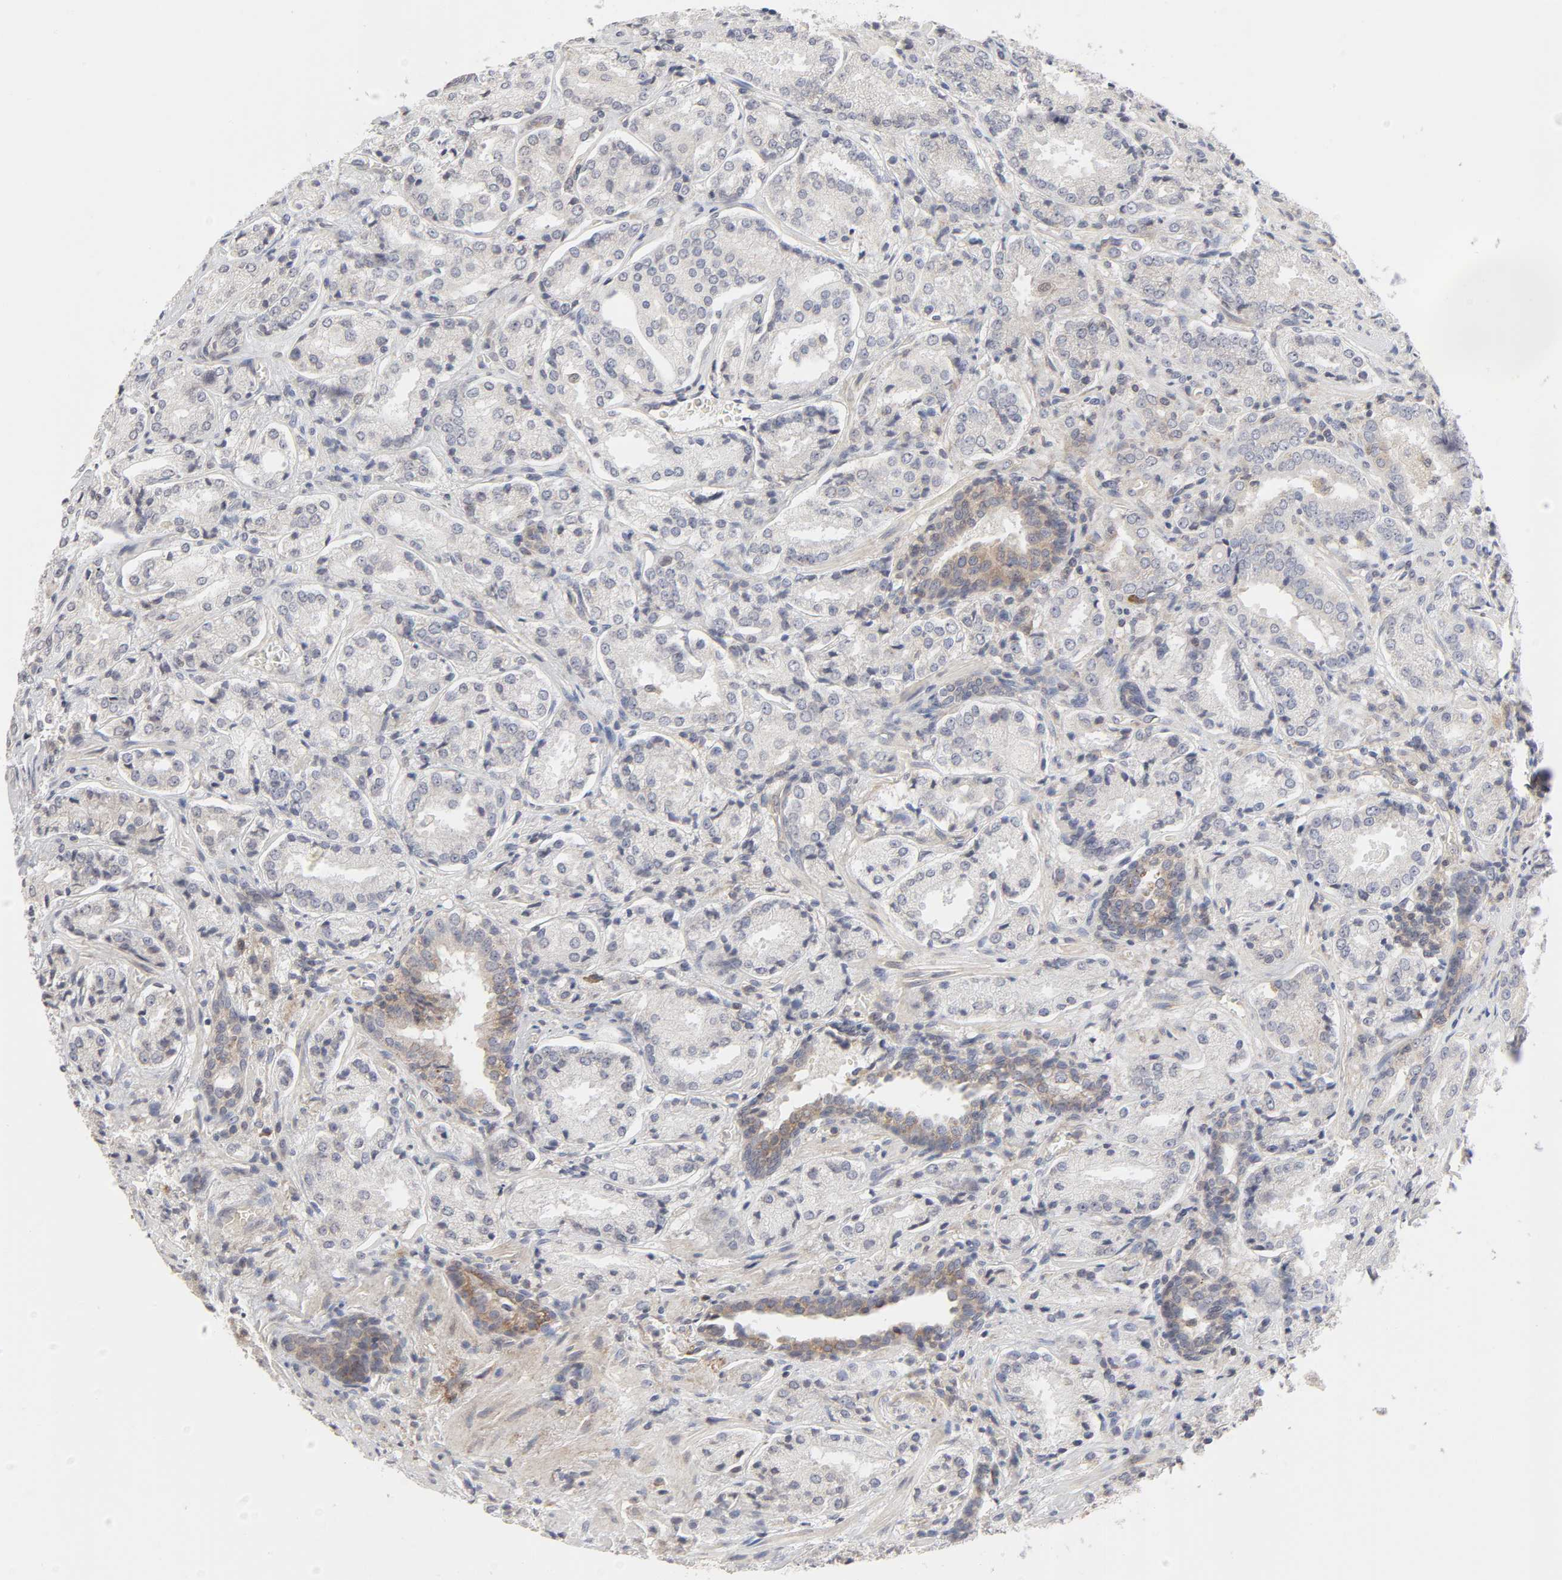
{"staining": {"intensity": "weak", "quantity": "25%-75%", "location": "cytoplasmic/membranous"}, "tissue": "prostate cancer", "cell_type": "Tumor cells", "image_type": "cancer", "snomed": [{"axis": "morphology", "description": "Adenocarcinoma, High grade"}, {"axis": "topography", "description": "Prostate"}], "caption": "The immunohistochemical stain labels weak cytoplasmic/membranous staining in tumor cells of prostate cancer (high-grade adenocarcinoma) tissue.", "gene": "IL4R", "patient": {"sex": "male", "age": 58}}